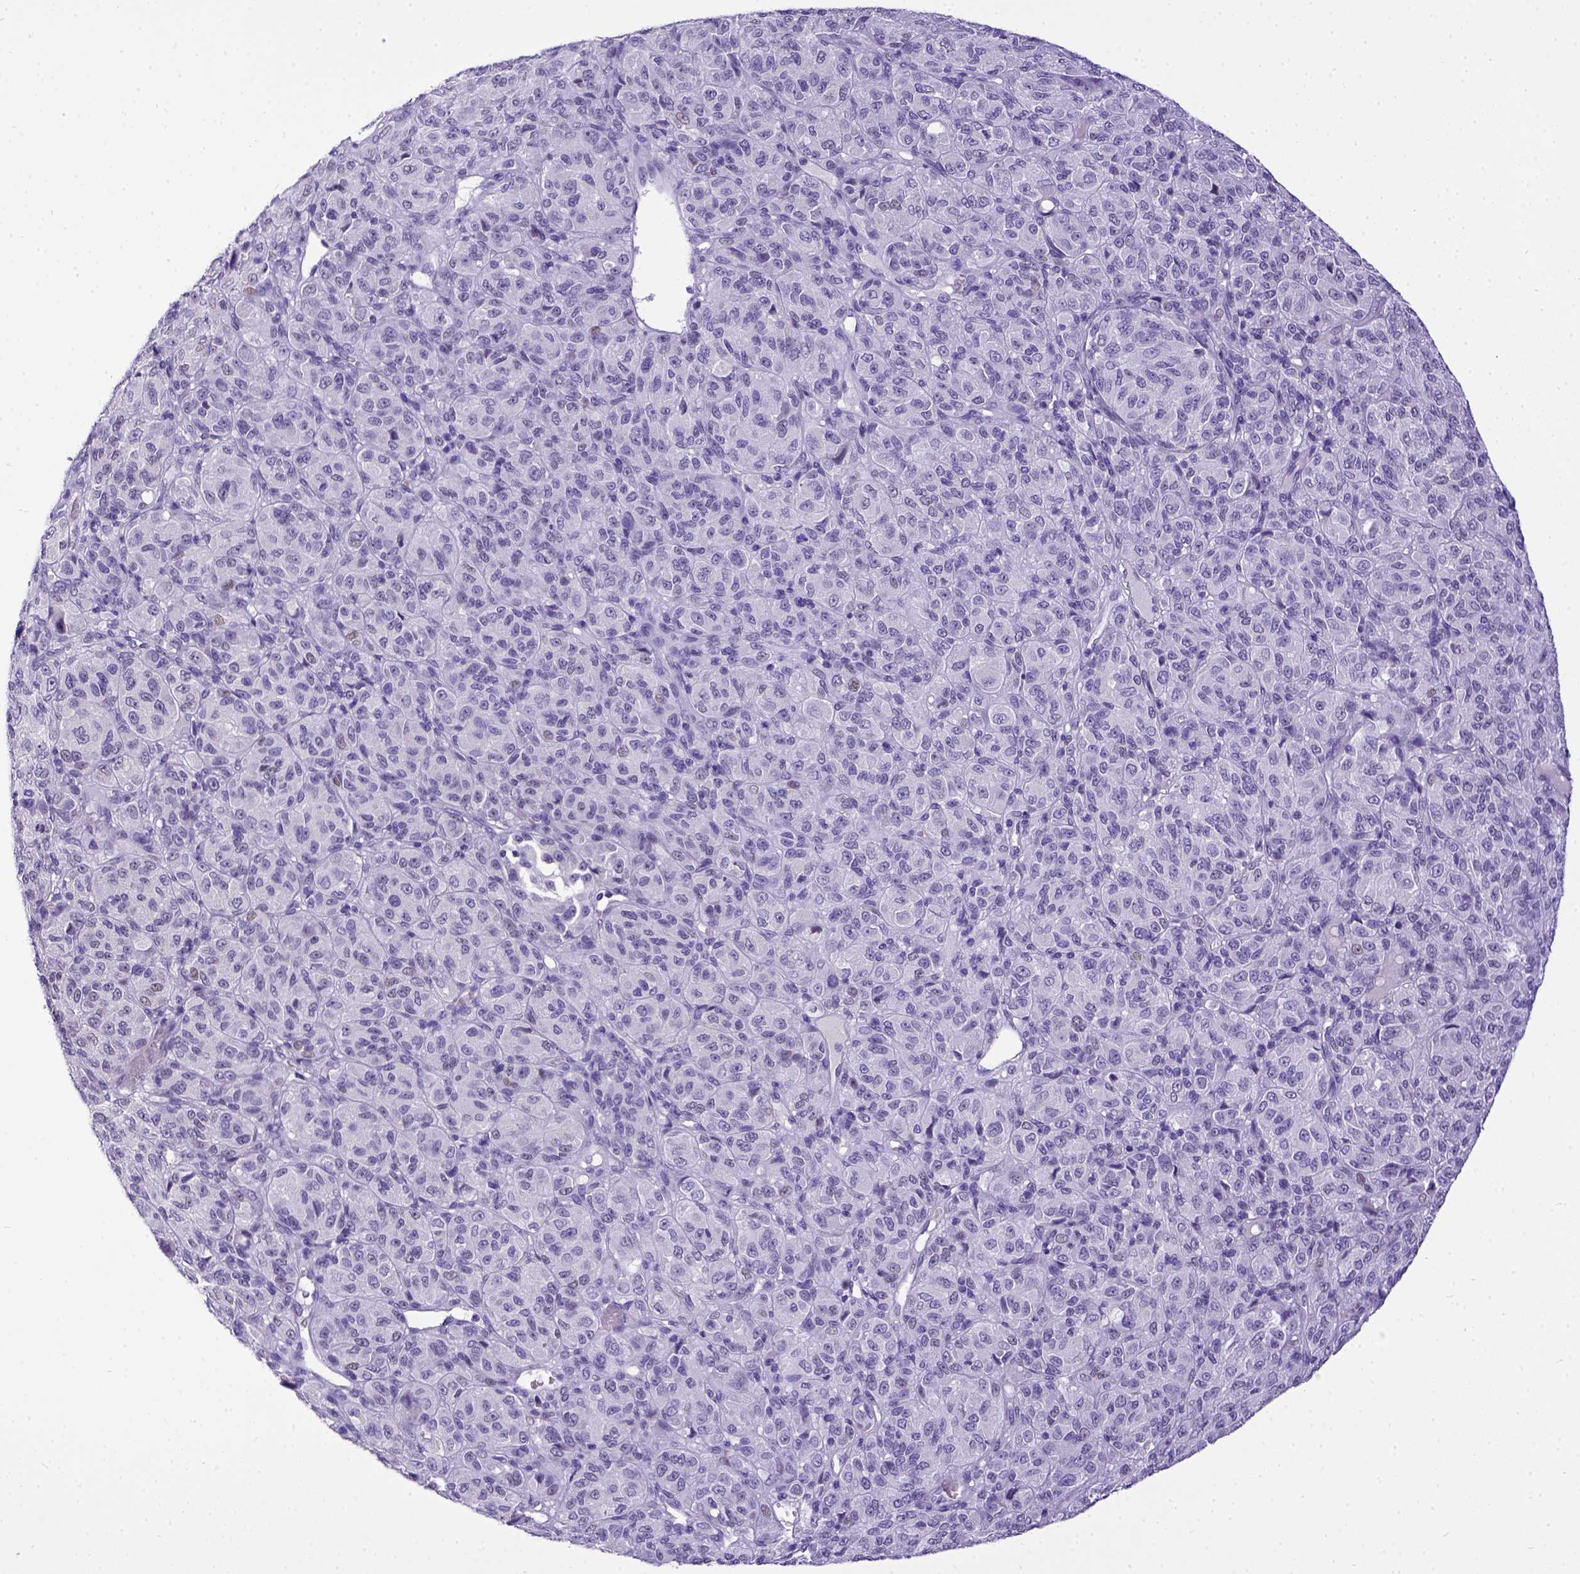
{"staining": {"intensity": "weak", "quantity": "<25%", "location": "nuclear"}, "tissue": "melanoma", "cell_type": "Tumor cells", "image_type": "cancer", "snomed": [{"axis": "morphology", "description": "Malignant melanoma, Metastatic site"}, {"axis": "topography", "description": "Brain"}], "caption": "Melanoma was stained to show a protein in brown. There is no significant positivity in tumor cells.", "gene": "ESR1", "patient": {"sex": "female", "age": 56}}